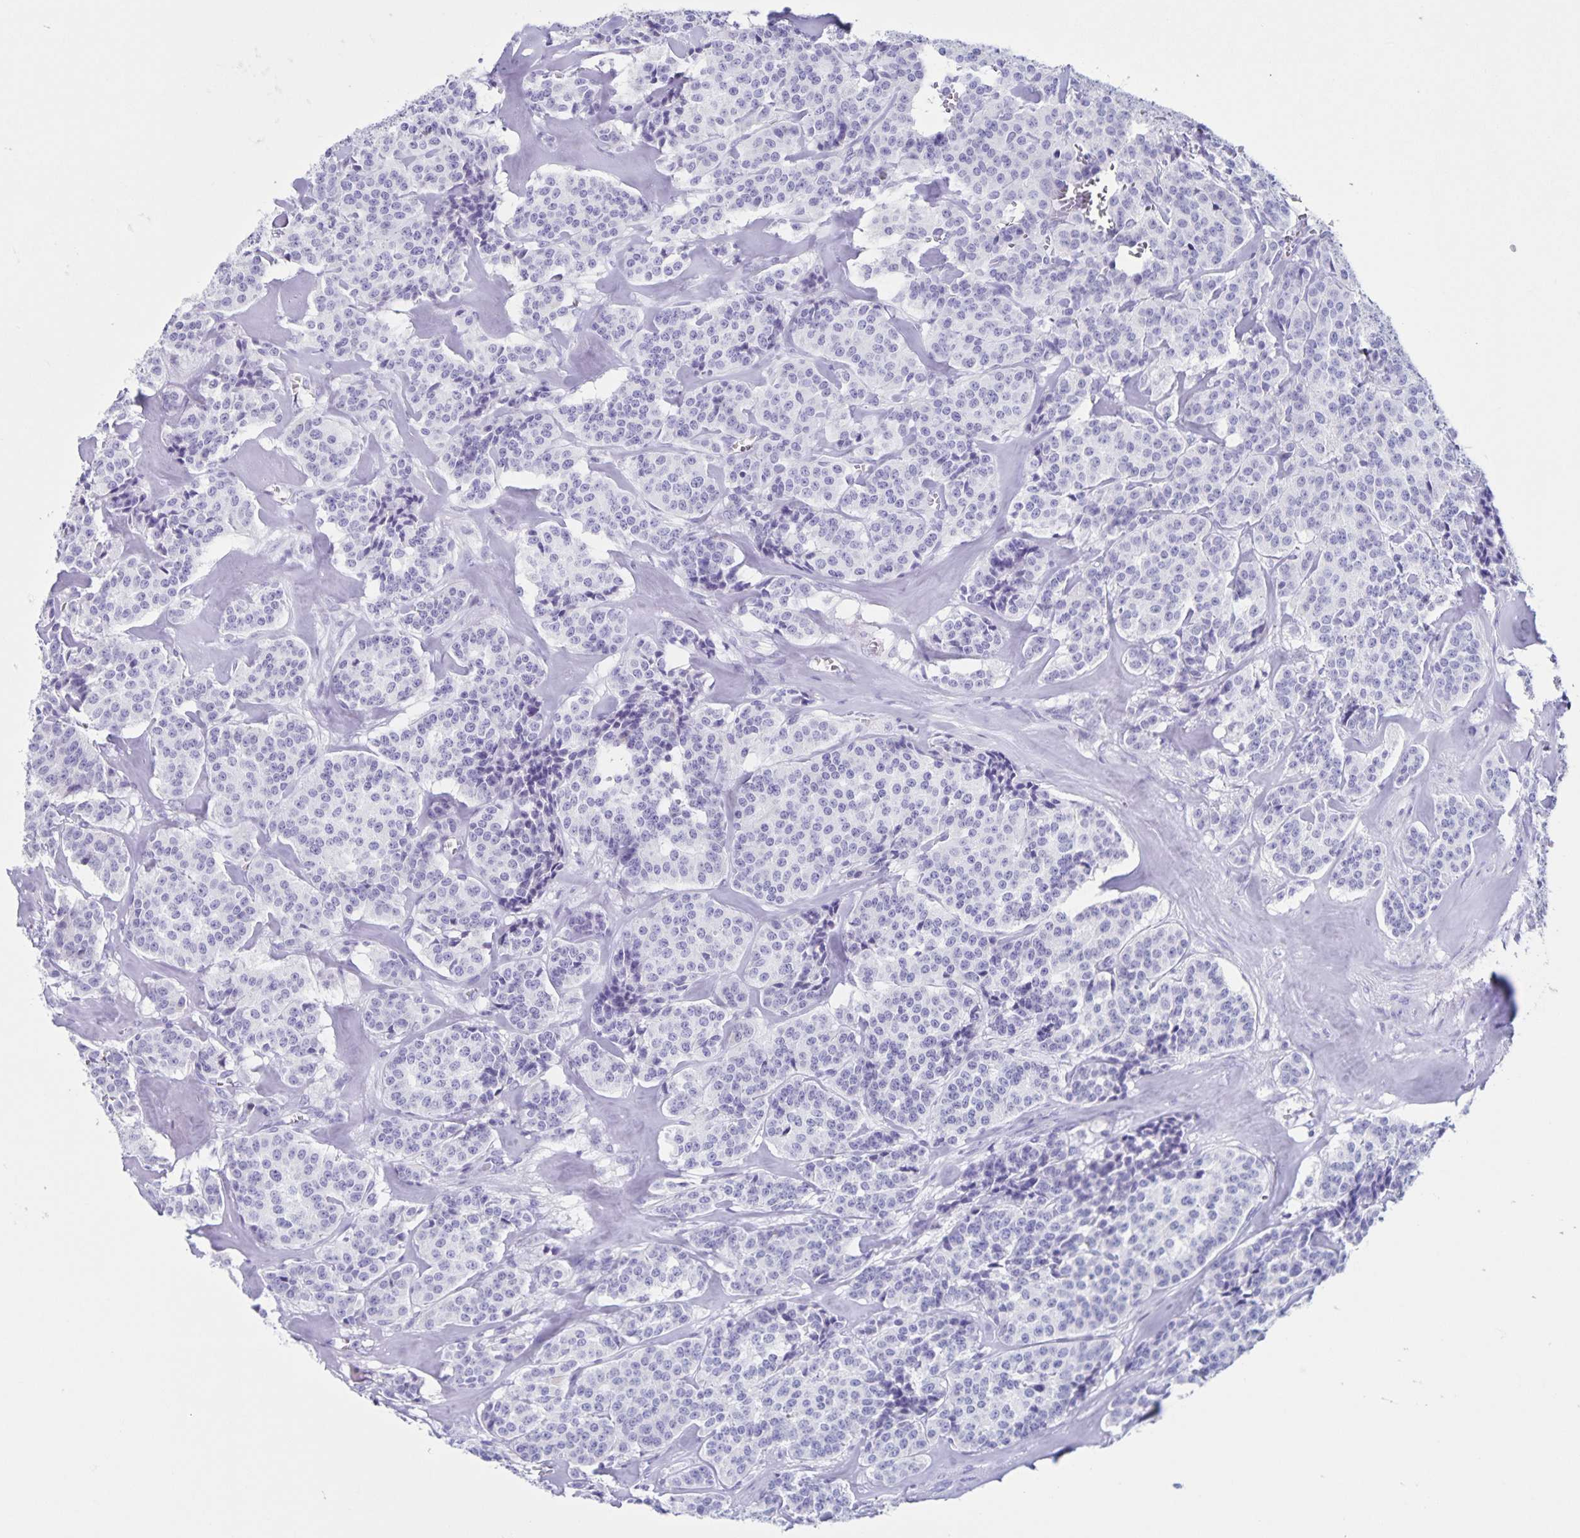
{"staining": {"intensity": "negative", "quantity": "none", "location": "none"}, "tissue": "carcinoid", "cell_type": "Tumor cells", "image_type": "cancer", "snomed": [{"axis": "morphology", "description": "Normal tissue, NOS"}, {"axis": "morphology", "description": "Carcinoid, malignant, NOS"}, {"axis": "topography", "description": "Lung"}], "caption": "This is an immunohistochemistry micrograph of carcinoid. There is no staining in tumor cells.", "gene": "C12orf56", "patient": {"sex": "female", "age": 46}}